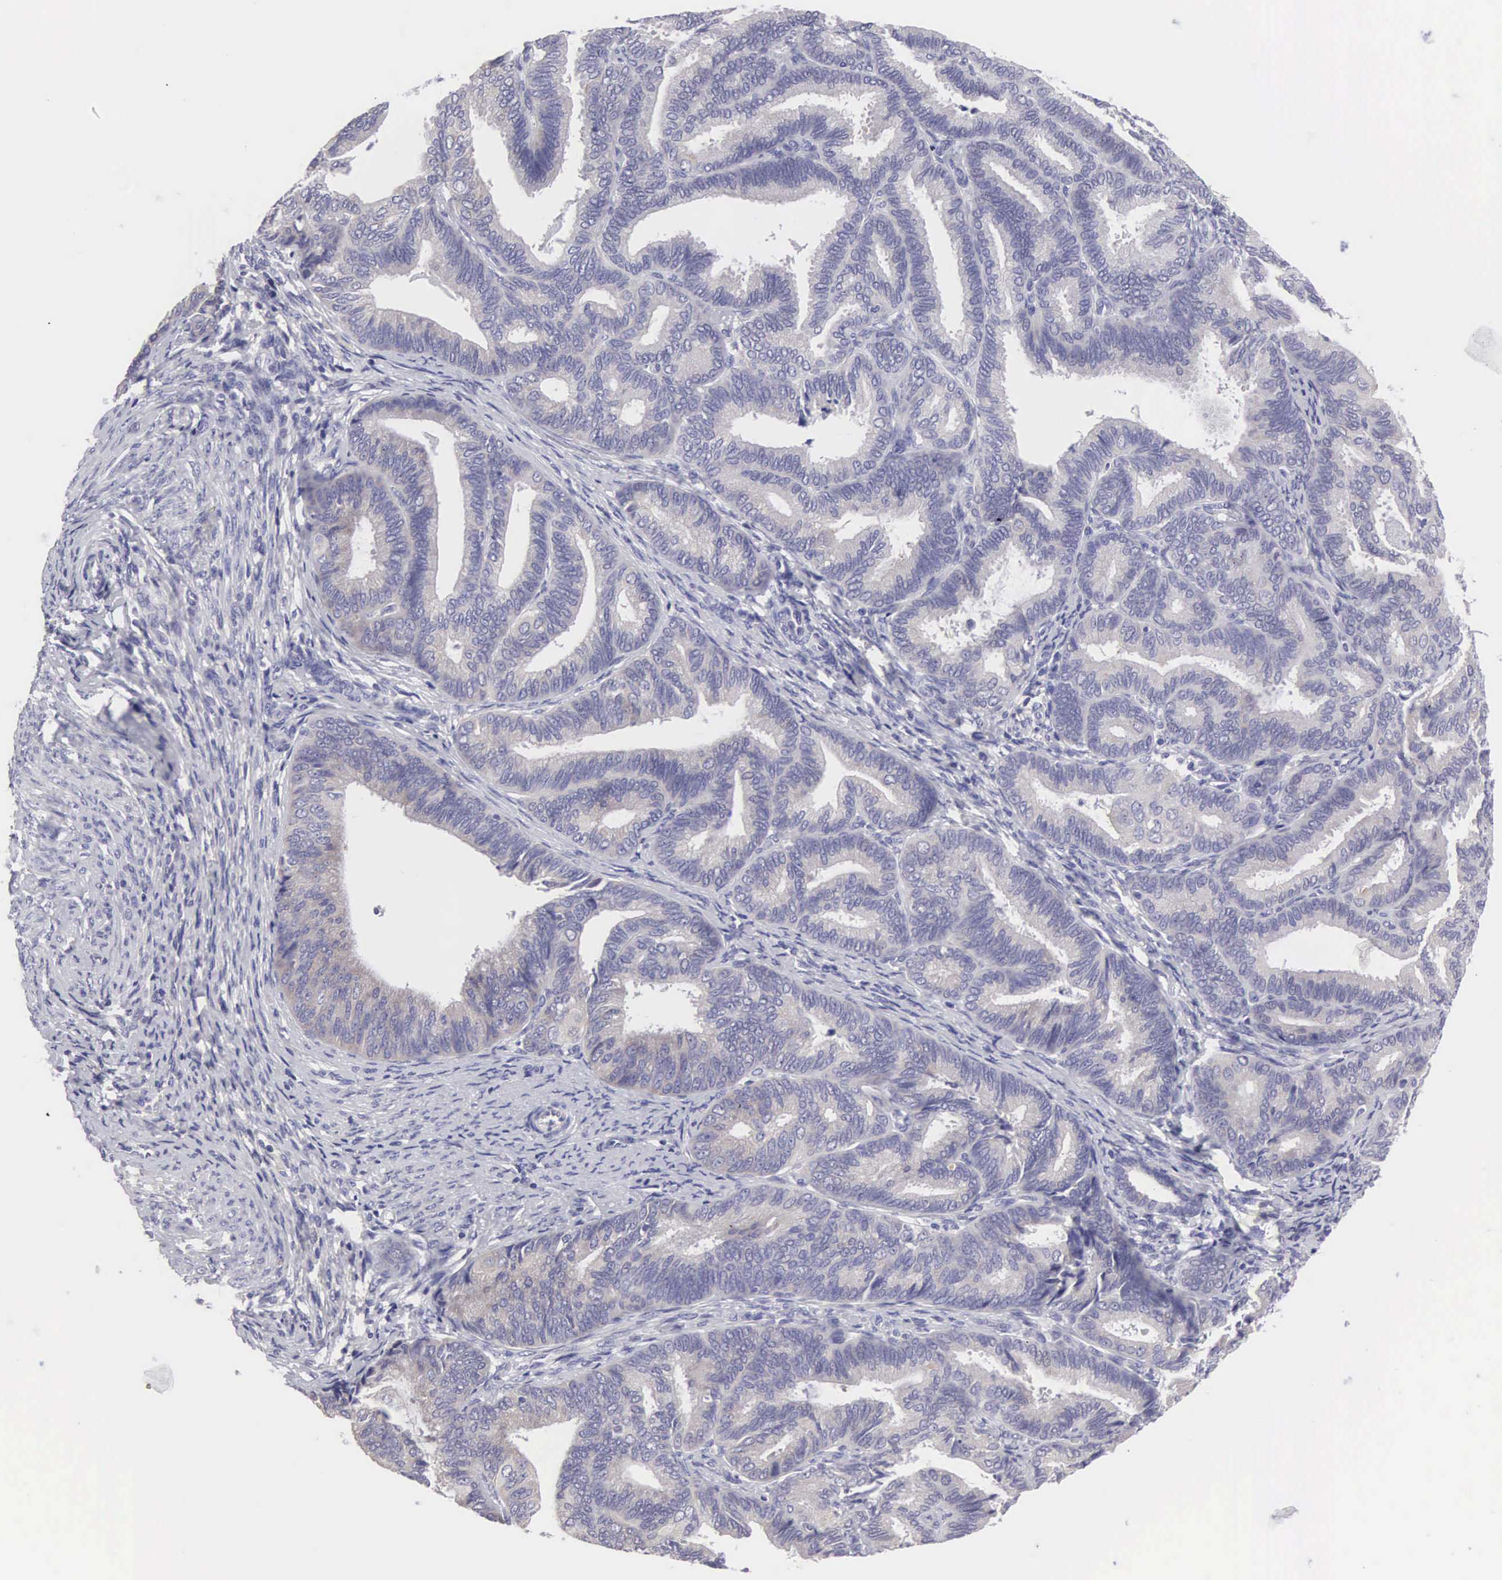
{"staining": {"intensity": "negative", "quantity": "none", "location": "none"}, "tissue": "endometrial cancer", "cell_type": "Tumor cells", "image_type": "cancer", "snomed": [{"axis": "morphology", "description": "Adenocarcinoma, NOS"}, {"axis": "topography", "description": "Endometrium"}], "caption": "Adenocarcinoma (endometrial) was stained to show a protein in brown. There is no significant expression in tumor cells.", "gene": "SLITRK4", "patient": {"sex": "female", "age": 63}}